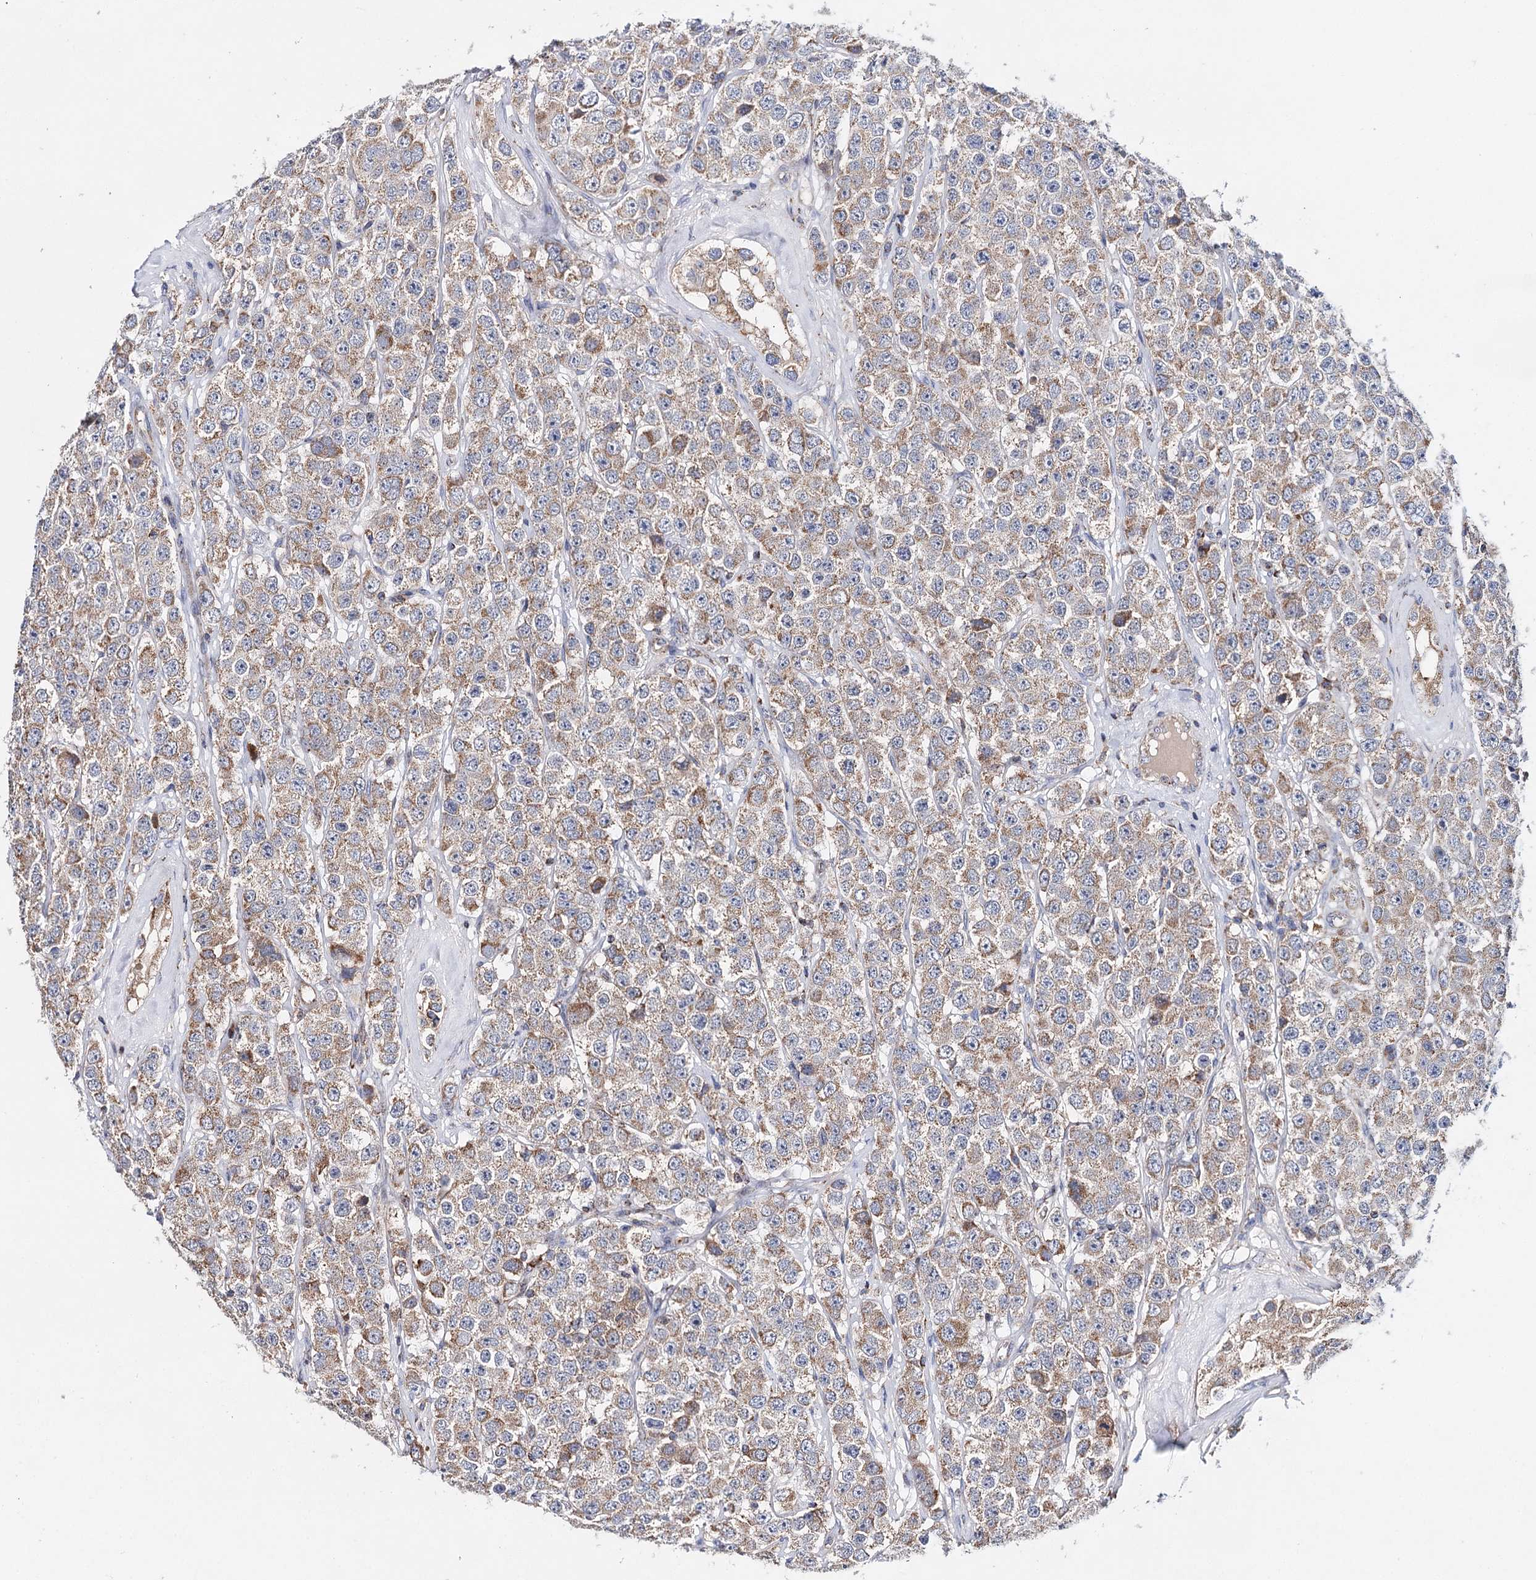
{"staining": {"intensity": "weak", "quantity": ">75%", "location": "cytoplasmic/membranous"}, "tissue": "testis cancer", "cell_type": "Tumor cells", "image_type": "cancer", "snomed": [{"axis": "morphology", "description": "Seminoma, NOS"}, {"axis": "topography", "description": "Testis"}], "caption": "Testis seminoma tissue displays weak cytoplasmic/membranous positivity in about >75% of tumor cells, visualized by immunohistochemistry. (DAB (3,3'-diaminobenzidine) = brown stain, brightfield microscopy at high magnification).", "gene": "CFAP46", "patient": {"sex": "male", "age": 28}}